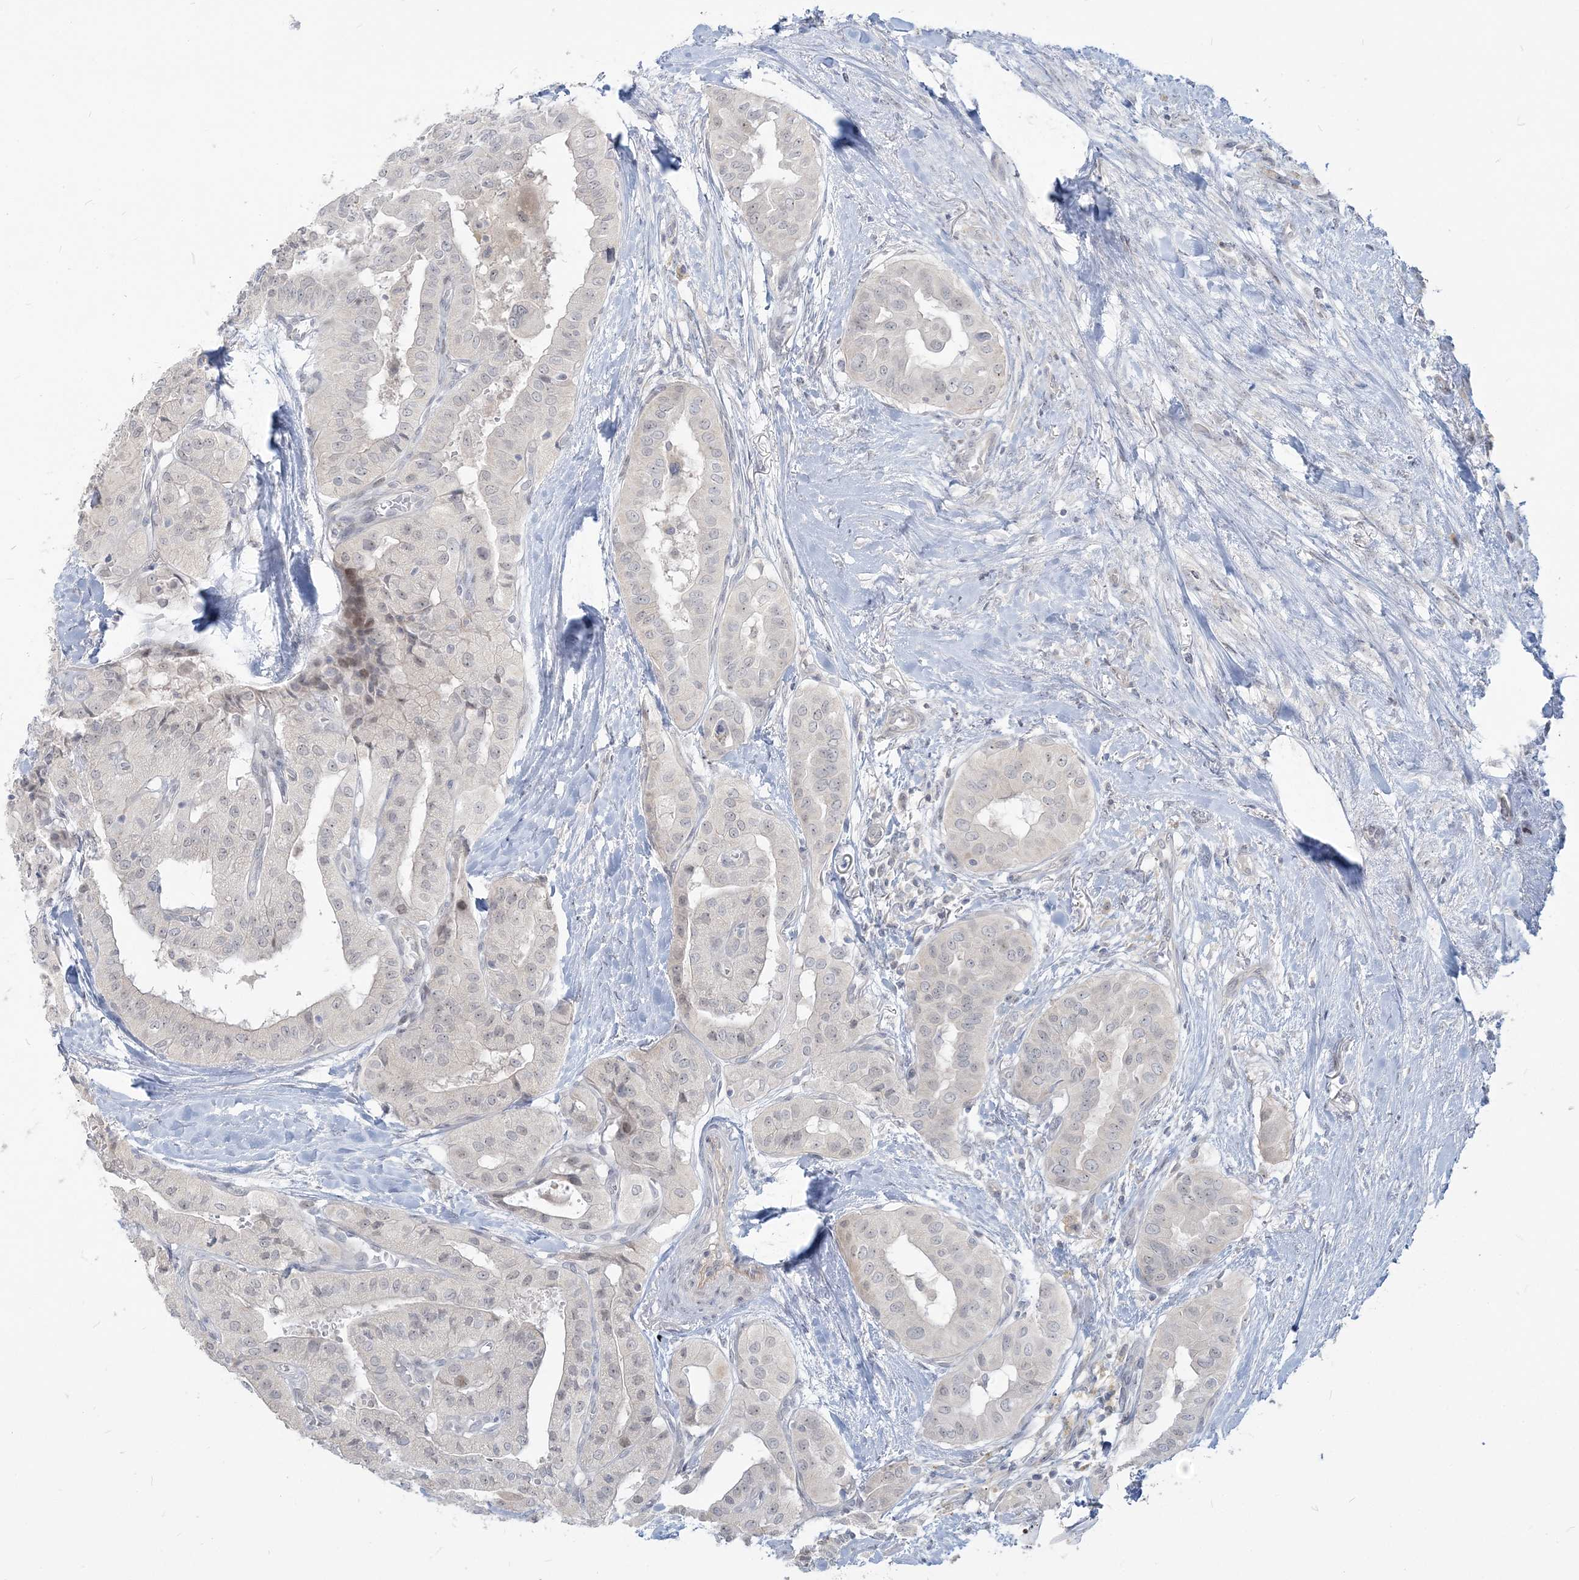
{"staining": {"intensity": "negative", "quantity": "none", "location": "none"}, "tissue": "thyroid cancer", "cell_type": "Tumor cells", "image_type": "cancer", "snomed": [{"axis": "morphology", "description": "Papillary adenocarcinoma, NOS"}, {"axis": "topography", "description": "Thyroid gland"}], "caption": "A high-resolution photomicrograph shows immunohistochemistry staining of thyroid papillary adenocarcinoma, which shows no significant positivity in tumor cells.", "gene": "SDAD1", "patient": {"sex": "female", "age": 59}}